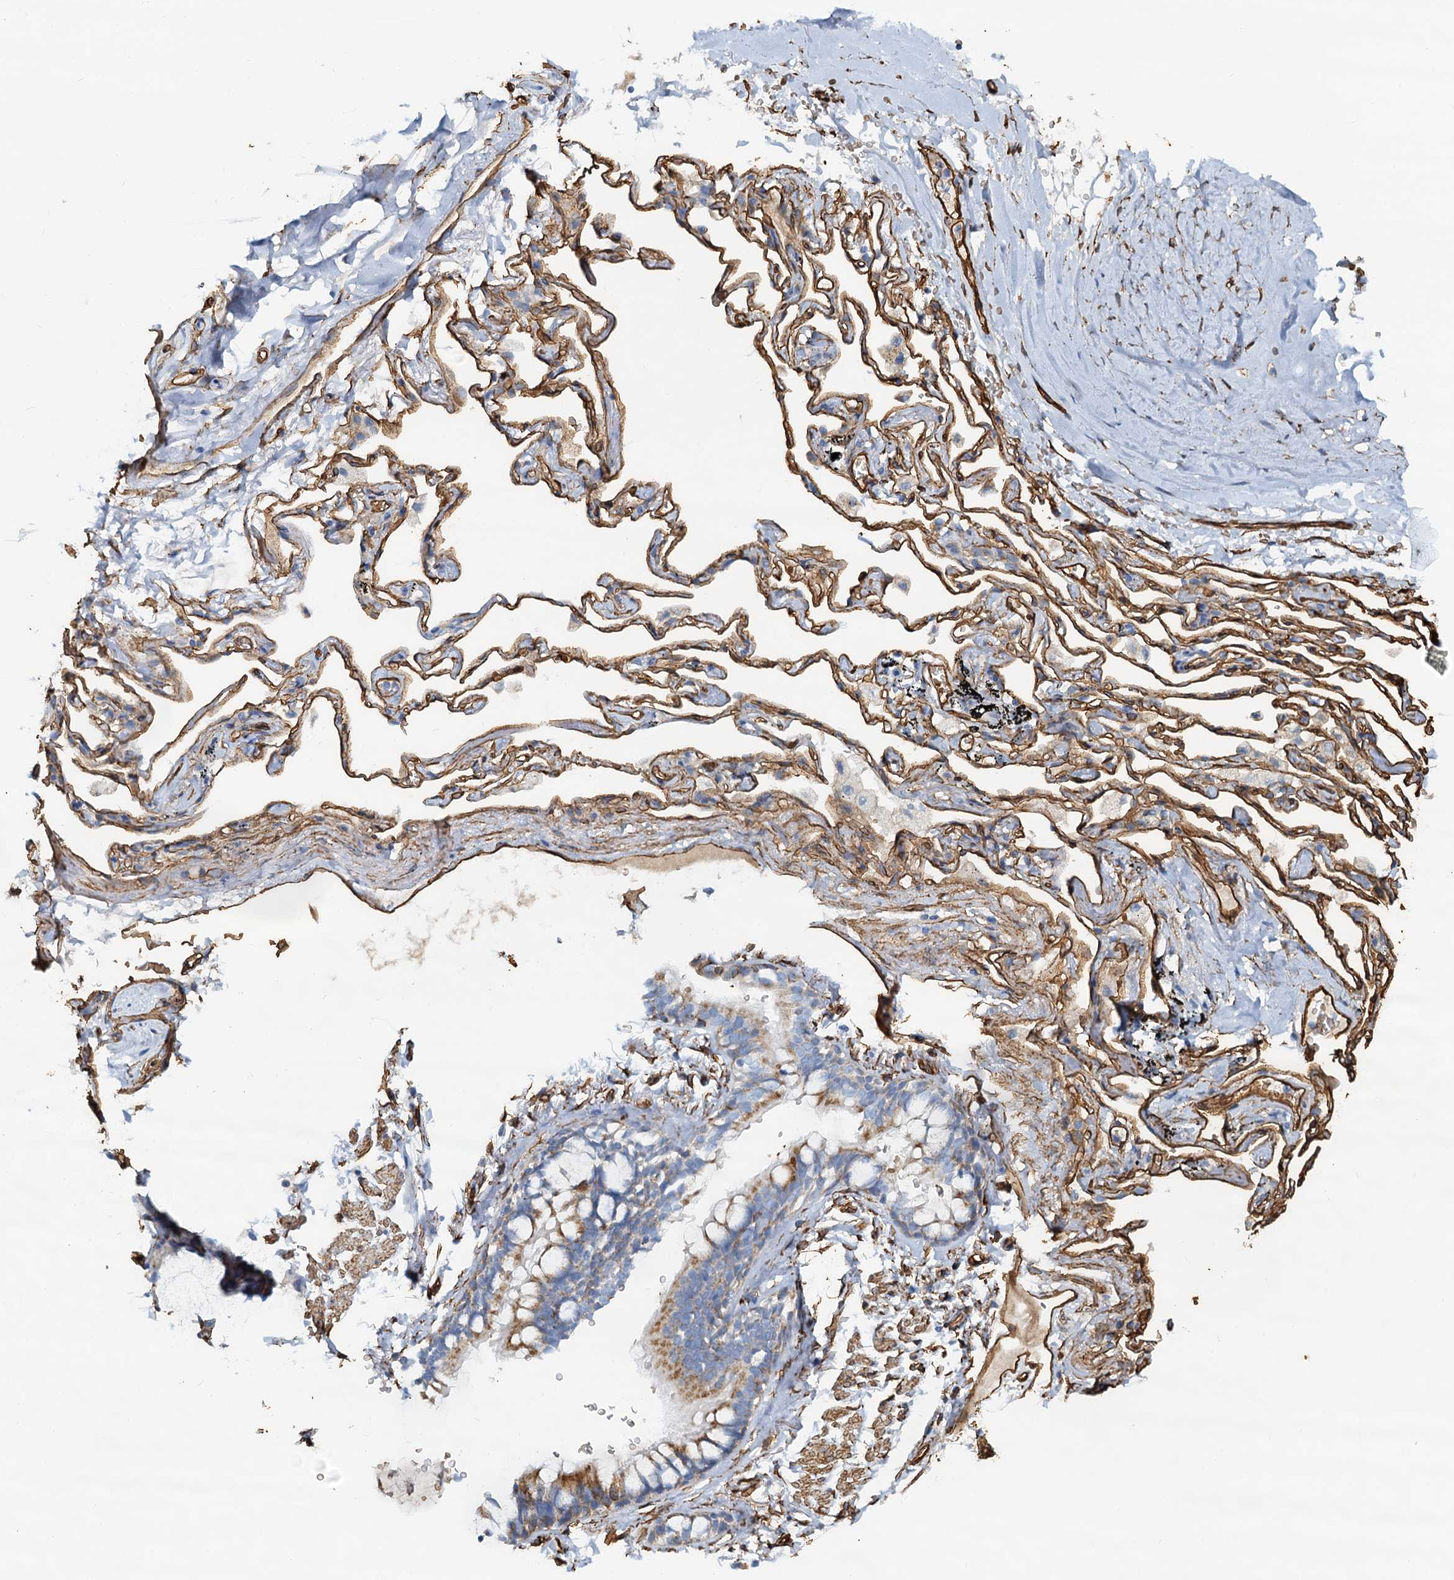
{"staining": {"intensity": "weak", "quantity": ">75%", "location": "cytoplasmic/membranous"}, "tissue": "adipose tissue", "cell_type": "Adipocytes", "image_type": "normal", "snomed": [{"axis": "morphology", "description": "Normal tissue, NOS"}, {"axis": "topography", "description": "Lymph node"}, {"axis": "topography", "description": "Bronchus"}], "caption": "Weak cytoplasmic/membranous expression is identified in approximately >75% of adipocytes in unremarkable adipose tissue. (Brightfield microscopy of DAB IHC at high magnification).", "gene": "DGKG", "patient": {"sex": "male", "age": 63}}